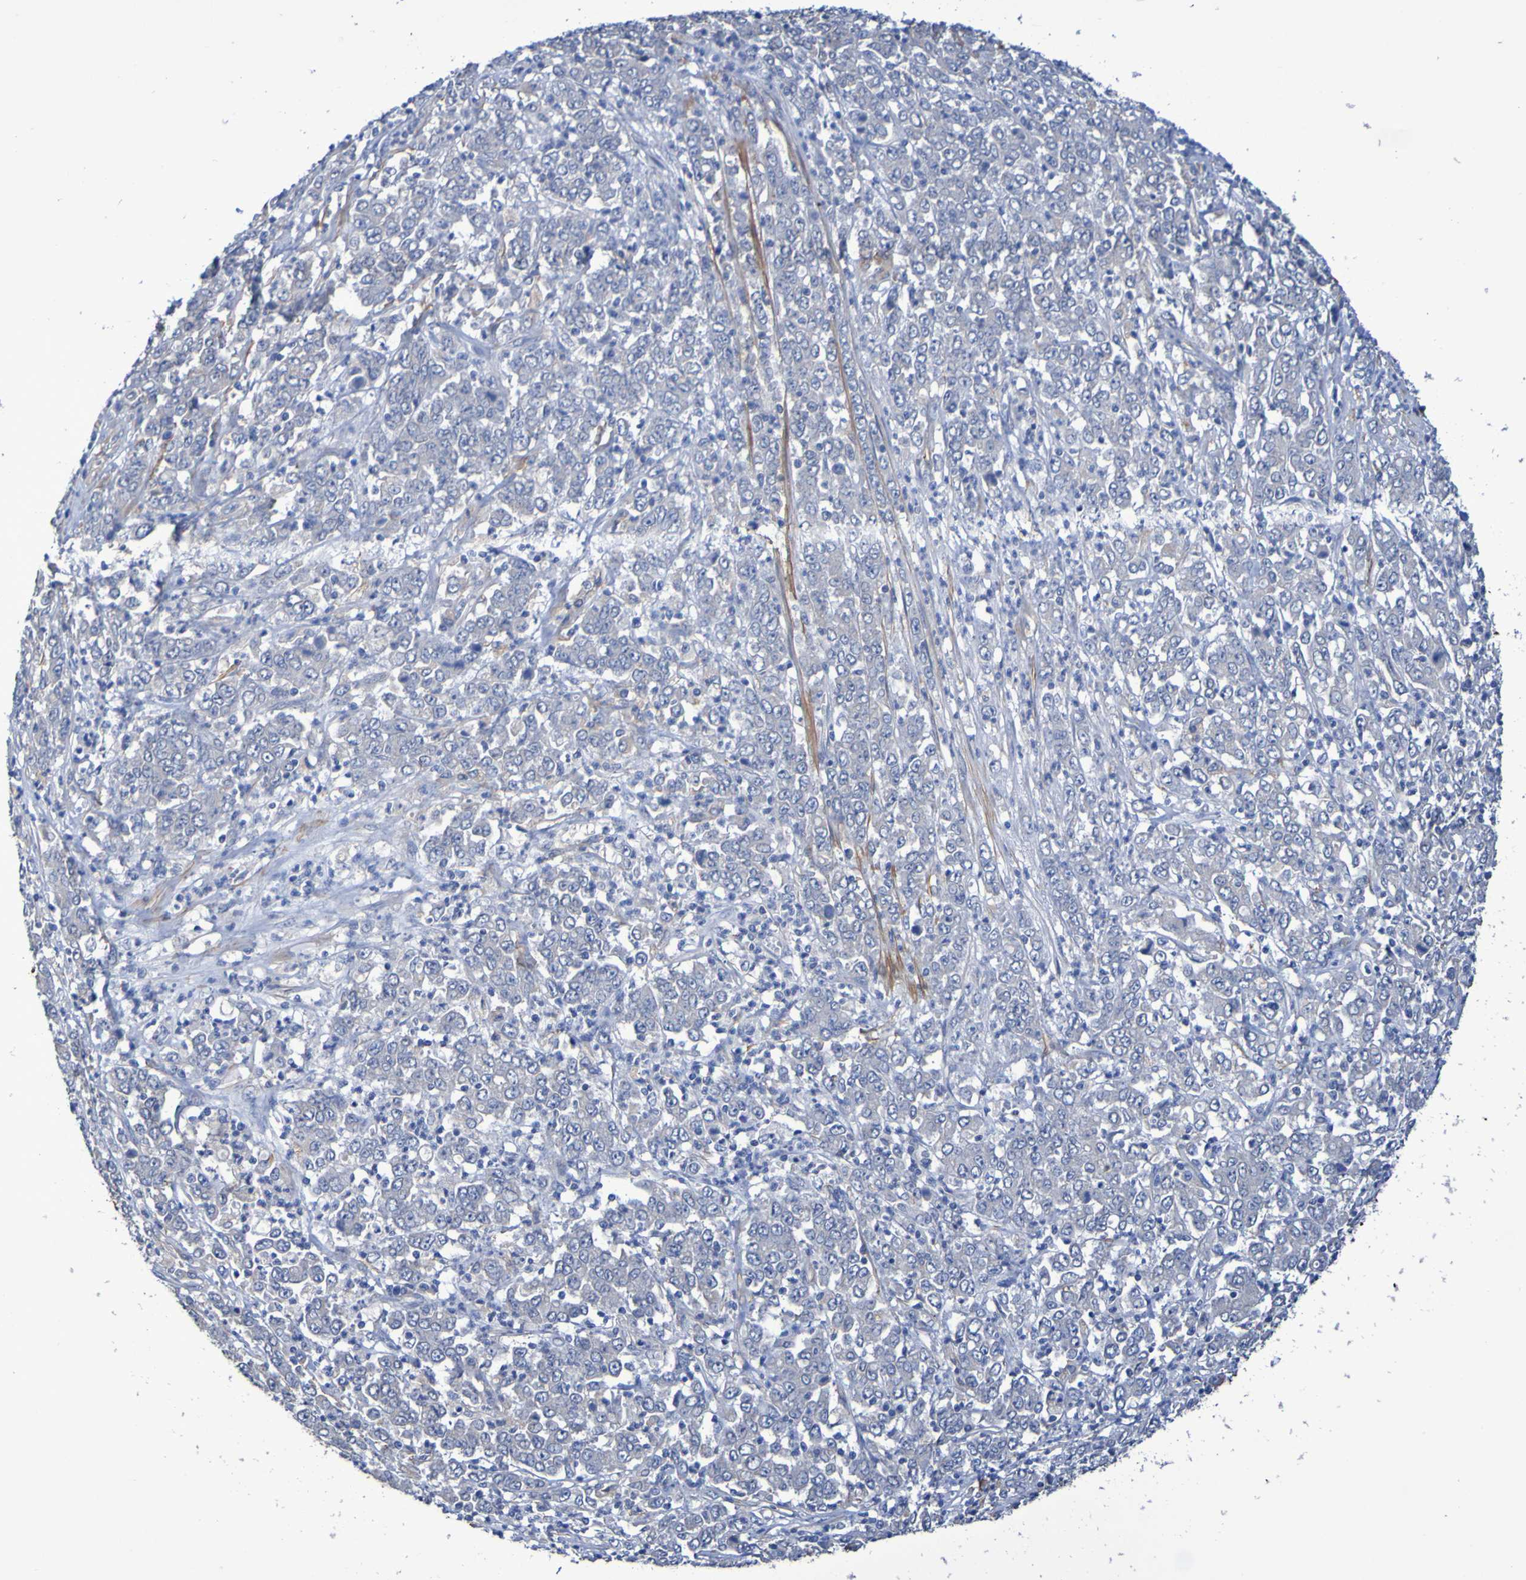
{"staining": {"intensity": "negative", "quantity": "none", "location": "none"}, "tissue": "stomach cancer", "cell_type": "Tumor cells", "image_type": "cancer", "snomed": [{"axis": "morphology", "description": "Adenocarcinoma, NOS"}, {"axis": "topography", "description": "Stomach, lower"}], "caption": "There is no significant staining in tumor cells of stomach adenocarcinoma.", "gene": "SRPRB", "patient": {"sex": "female", "age": 71}}